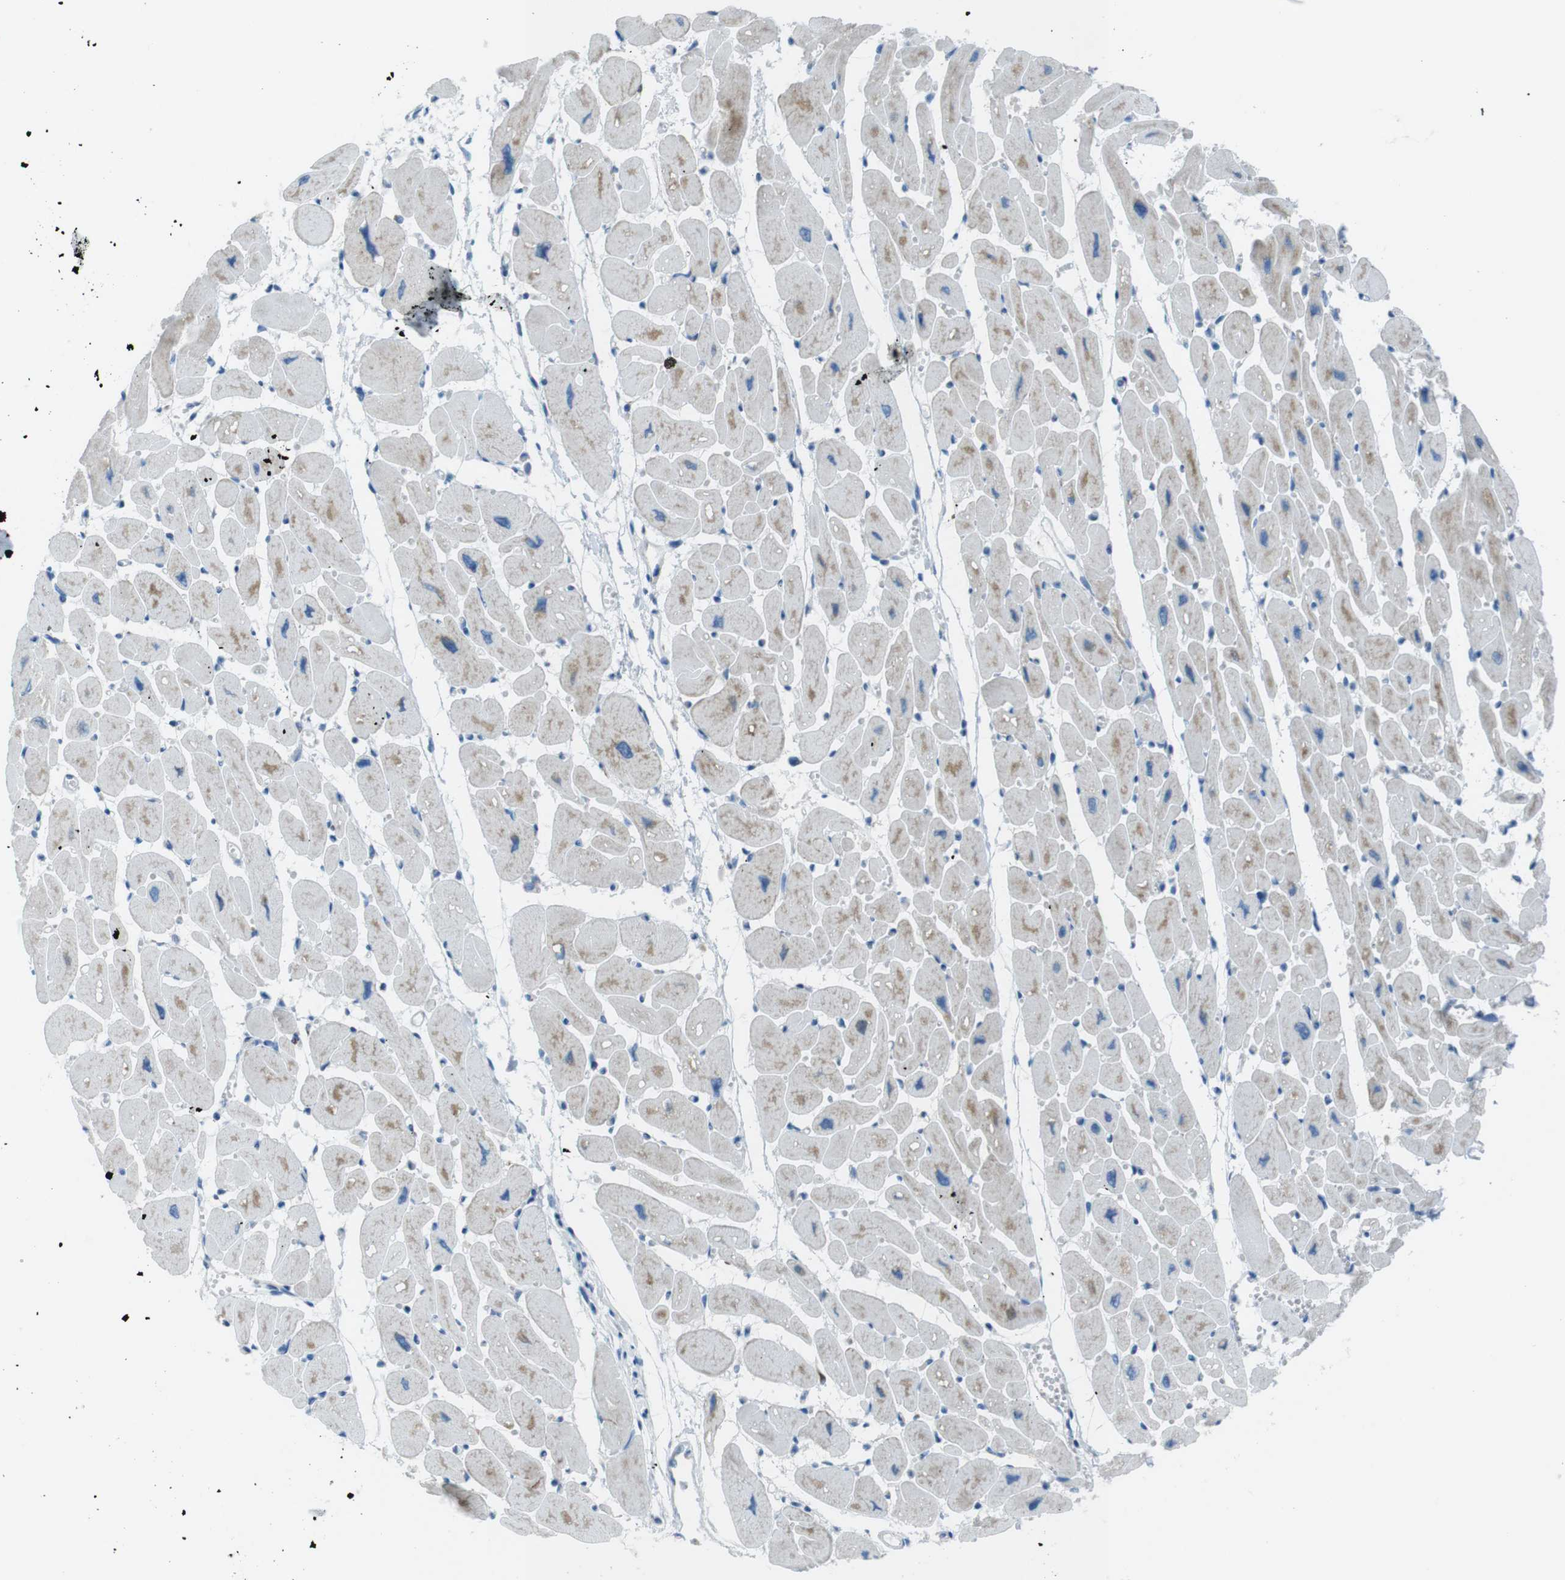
{"staining": {"intensity": "weak", "quantity": "<25%", "location": "cytoplasmic/membranous"}, "tissue": "heart muscle", "cell_type": "Cardiomyocytes", "image_type": "normal", "snomed": [{"axis": "morphology", "description": "Normal tissue, NOS"}, {"axis": "topography", "description": "Heart"}], "caption": "The histopathology image exhibits no staining of cardiomyocytes in benign heart muscle.", "gene": "DNAJA3", "patient": {"sex": "female", "age": 54}}